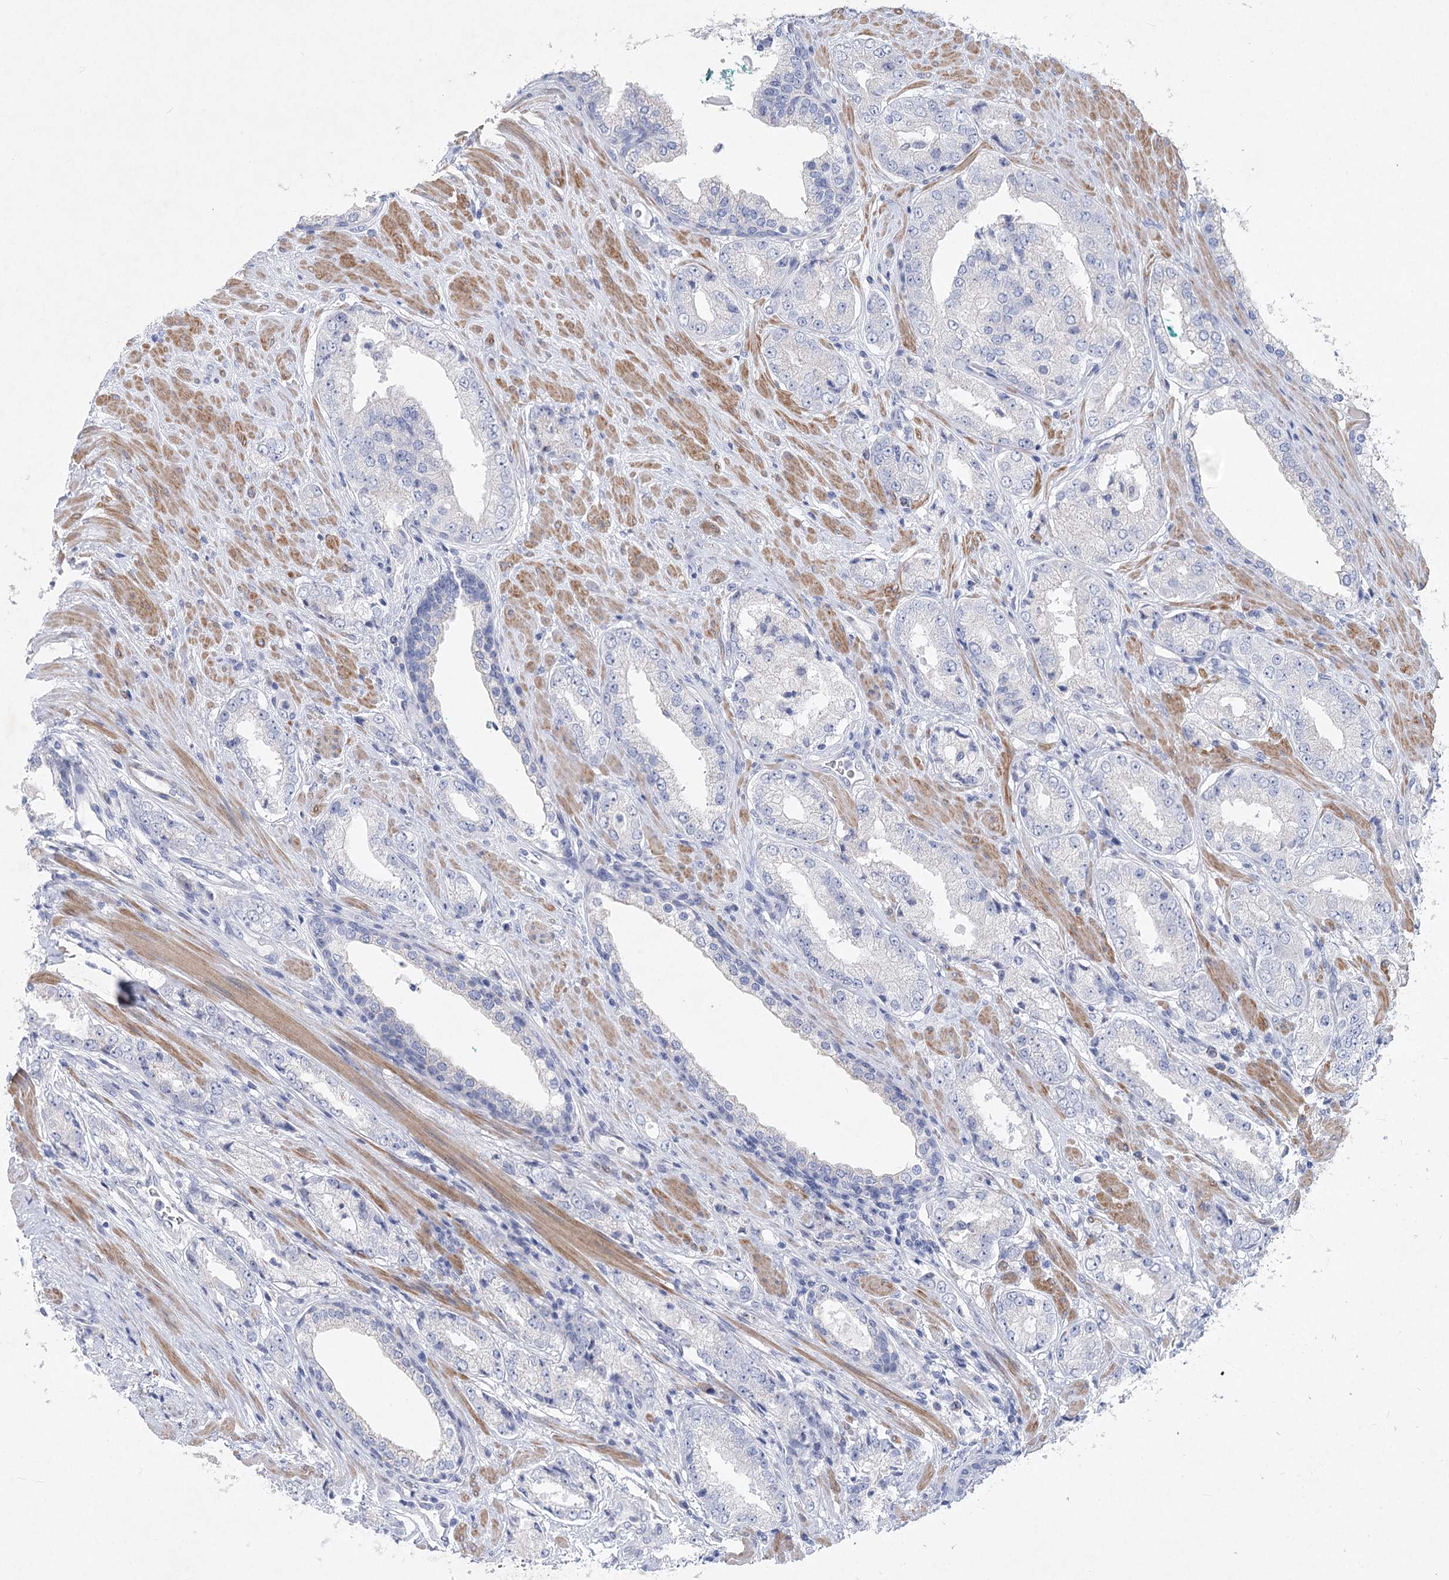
{"staining": {"intensity": "negative", "quantity": "none", "location": "none"}, "tissue": "prostate cancer", "cell_type": "Tumor cells", "image_type": "cancer", "snomed": [{"axis": "morphology", "description": "Adenocarcinoma, Low grade"}, {"axis": "topography", "description": "Prostate"}], "caption": "High power microscopy photomicrograph of an IHC micrograph of prostate cancer, revealing no significant staining in tumor cells.", "gene": "WDR74", "patient": {"sex": "male", "age": 67}}